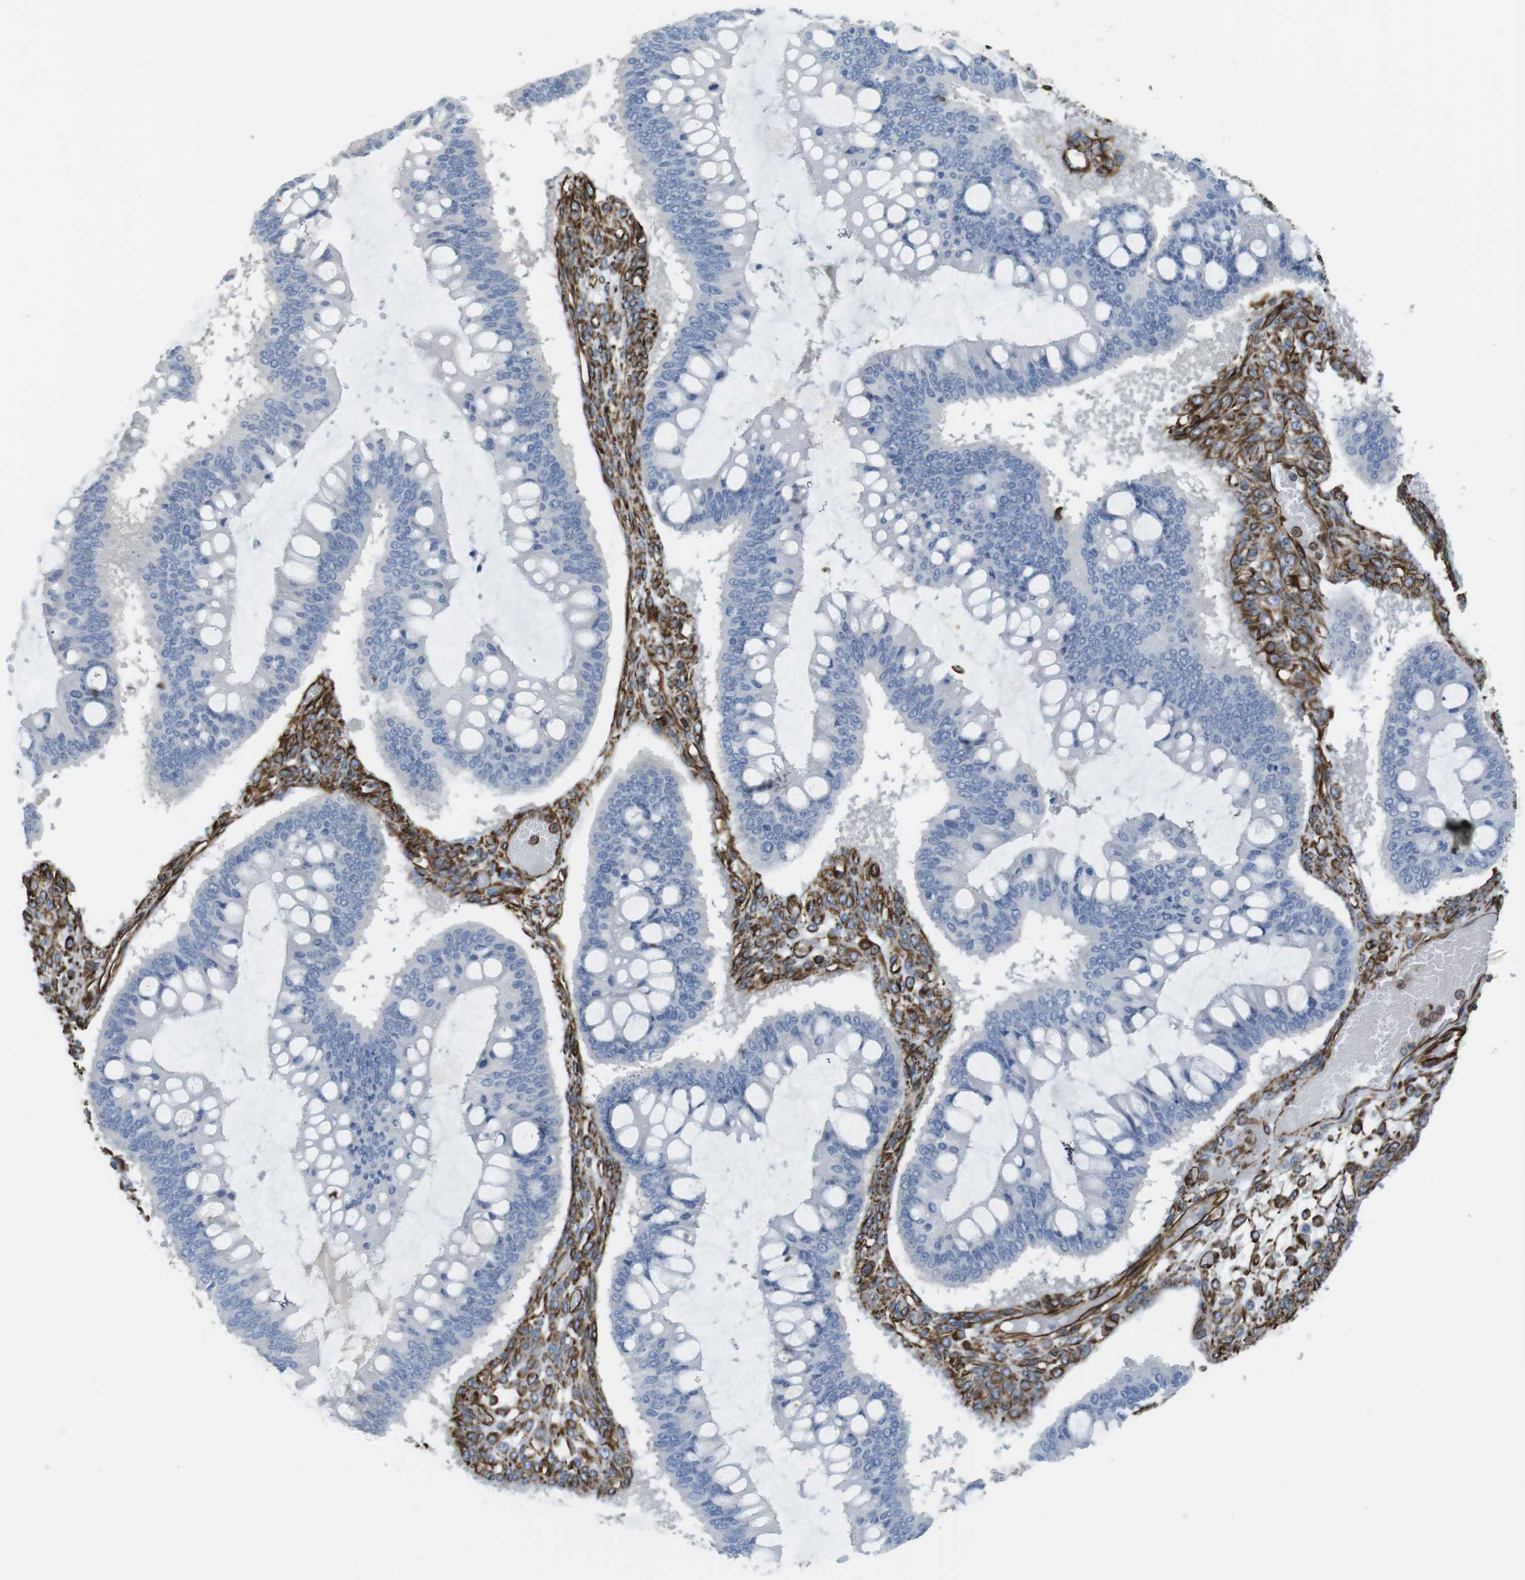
{"staining": {"intensity": "negative", "quantity": "none", "location": "none"}, "tissue": "ovarian cancer", "cell_type": "Tumor cells", "image_type": "cancer", "snomed": [{"axis": "morphology", "description": "Cystadenocarcinoma, mucinous, NOS"}, {"axis": "topography", "description": "Ovary"}], "caption": "High magnification brightfield microscopy of ovarian cancer (mucinous cystadenocarcinoma) stained with DAB (3,3'-diaminobenzidine) (brown) and counterstained with hematoxylin (blue): tumor cells show no significant positivity. Brightfield microscopy of immunohistochemistry (IHC) stained with DAB (brown) and hematoxylin (blue), captured at high magnification.", "gene": "RALGPS1", "patient": {"sex": "female", "age": 73}}